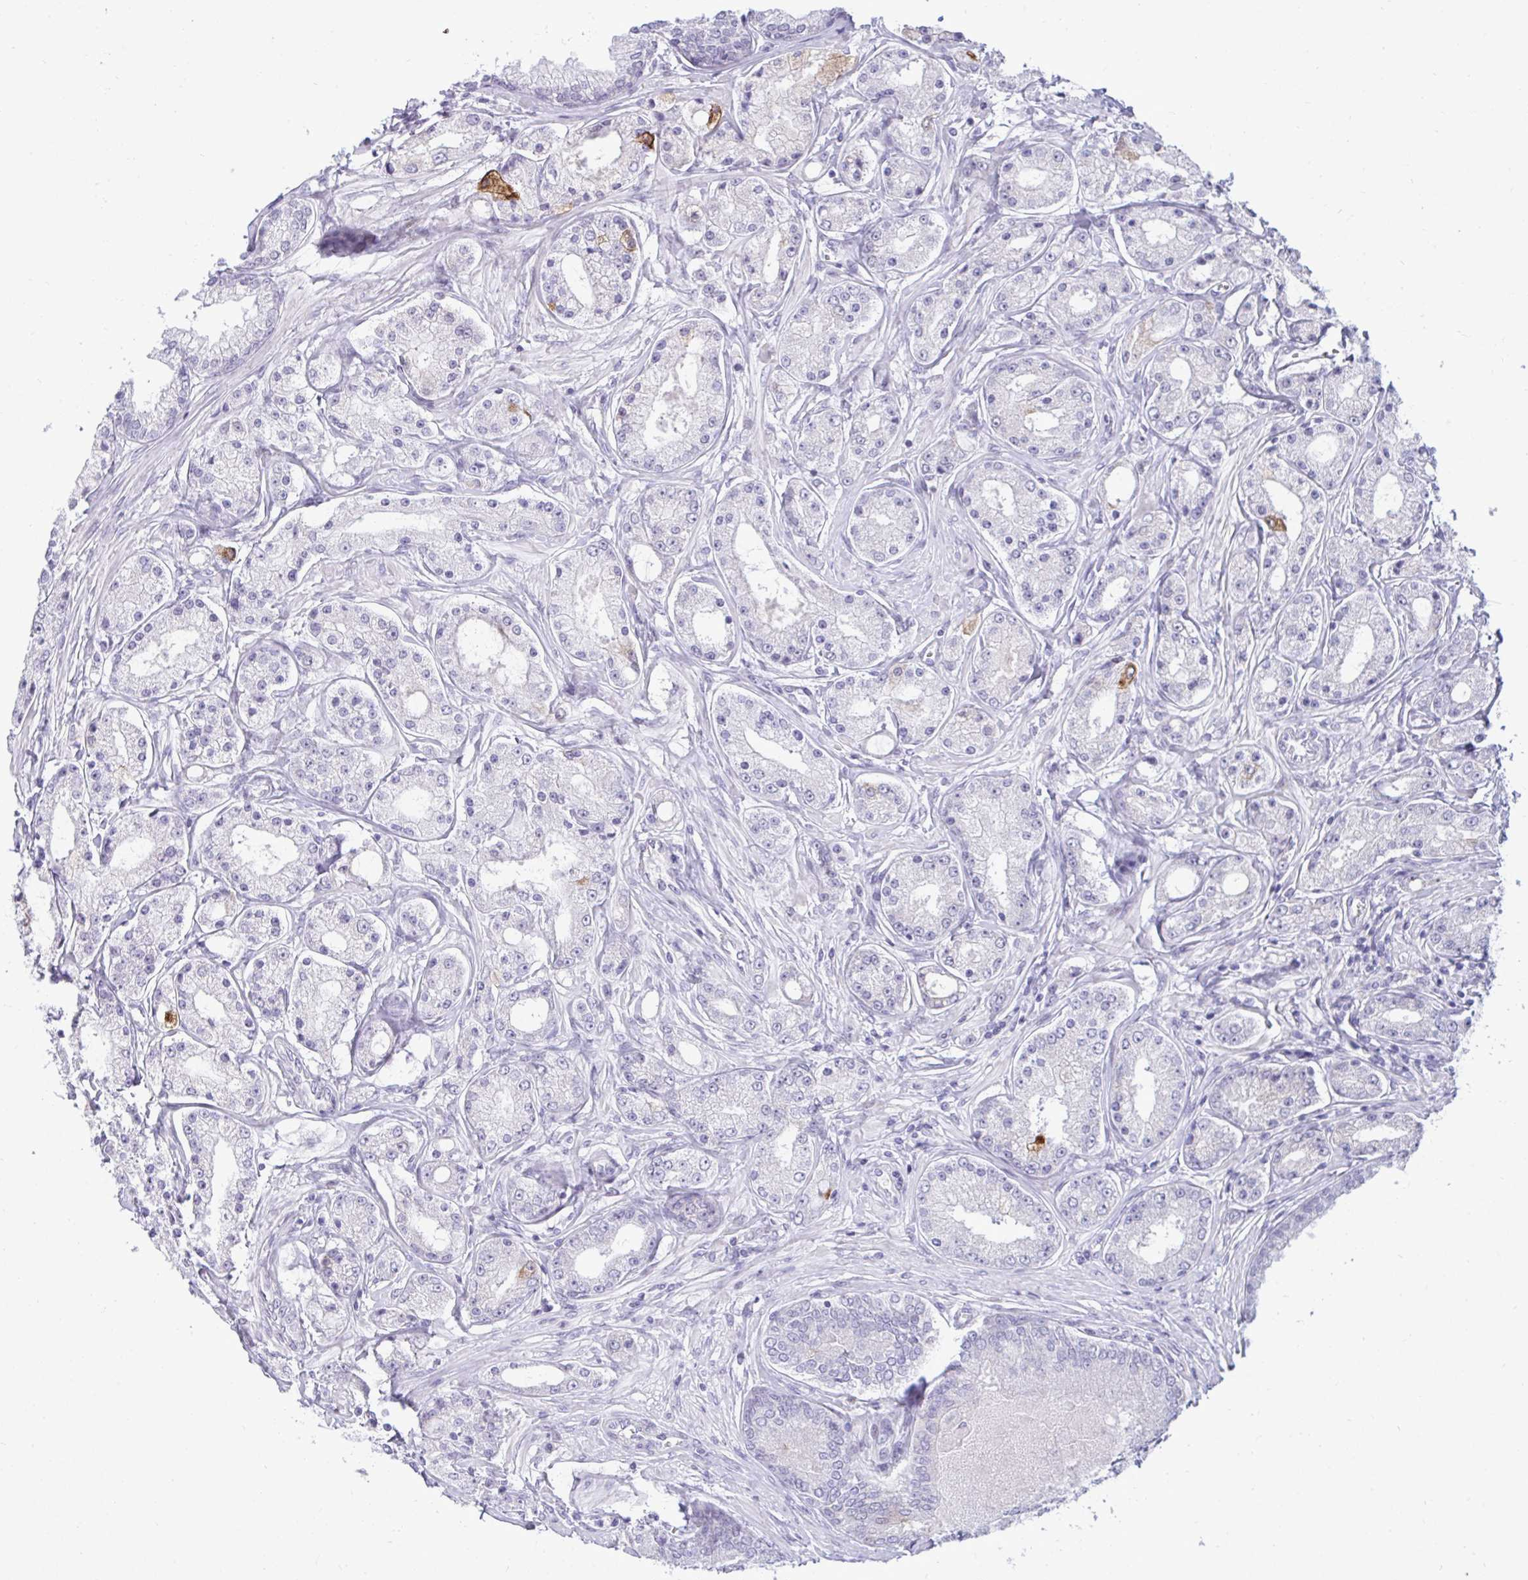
{"staining": {"intensity": "negative", "quantity": "none", "location": "none"}, "tissue": "prostate cancer", "cell_type": "Tumor cells", "image_type": "cancer", "snomed": [{"axis": "morphology", "description": "Adenocarcinoma, High grade"}, {"axis": "topography", "description": "Prostate"}], "caption": "Prostate cancer stained for a protein using immunohistochemistry (IHC) exhibits no positivity tumor cells.", "gene": "EPOP", "patient": {"sex": "male", "age": 66}}